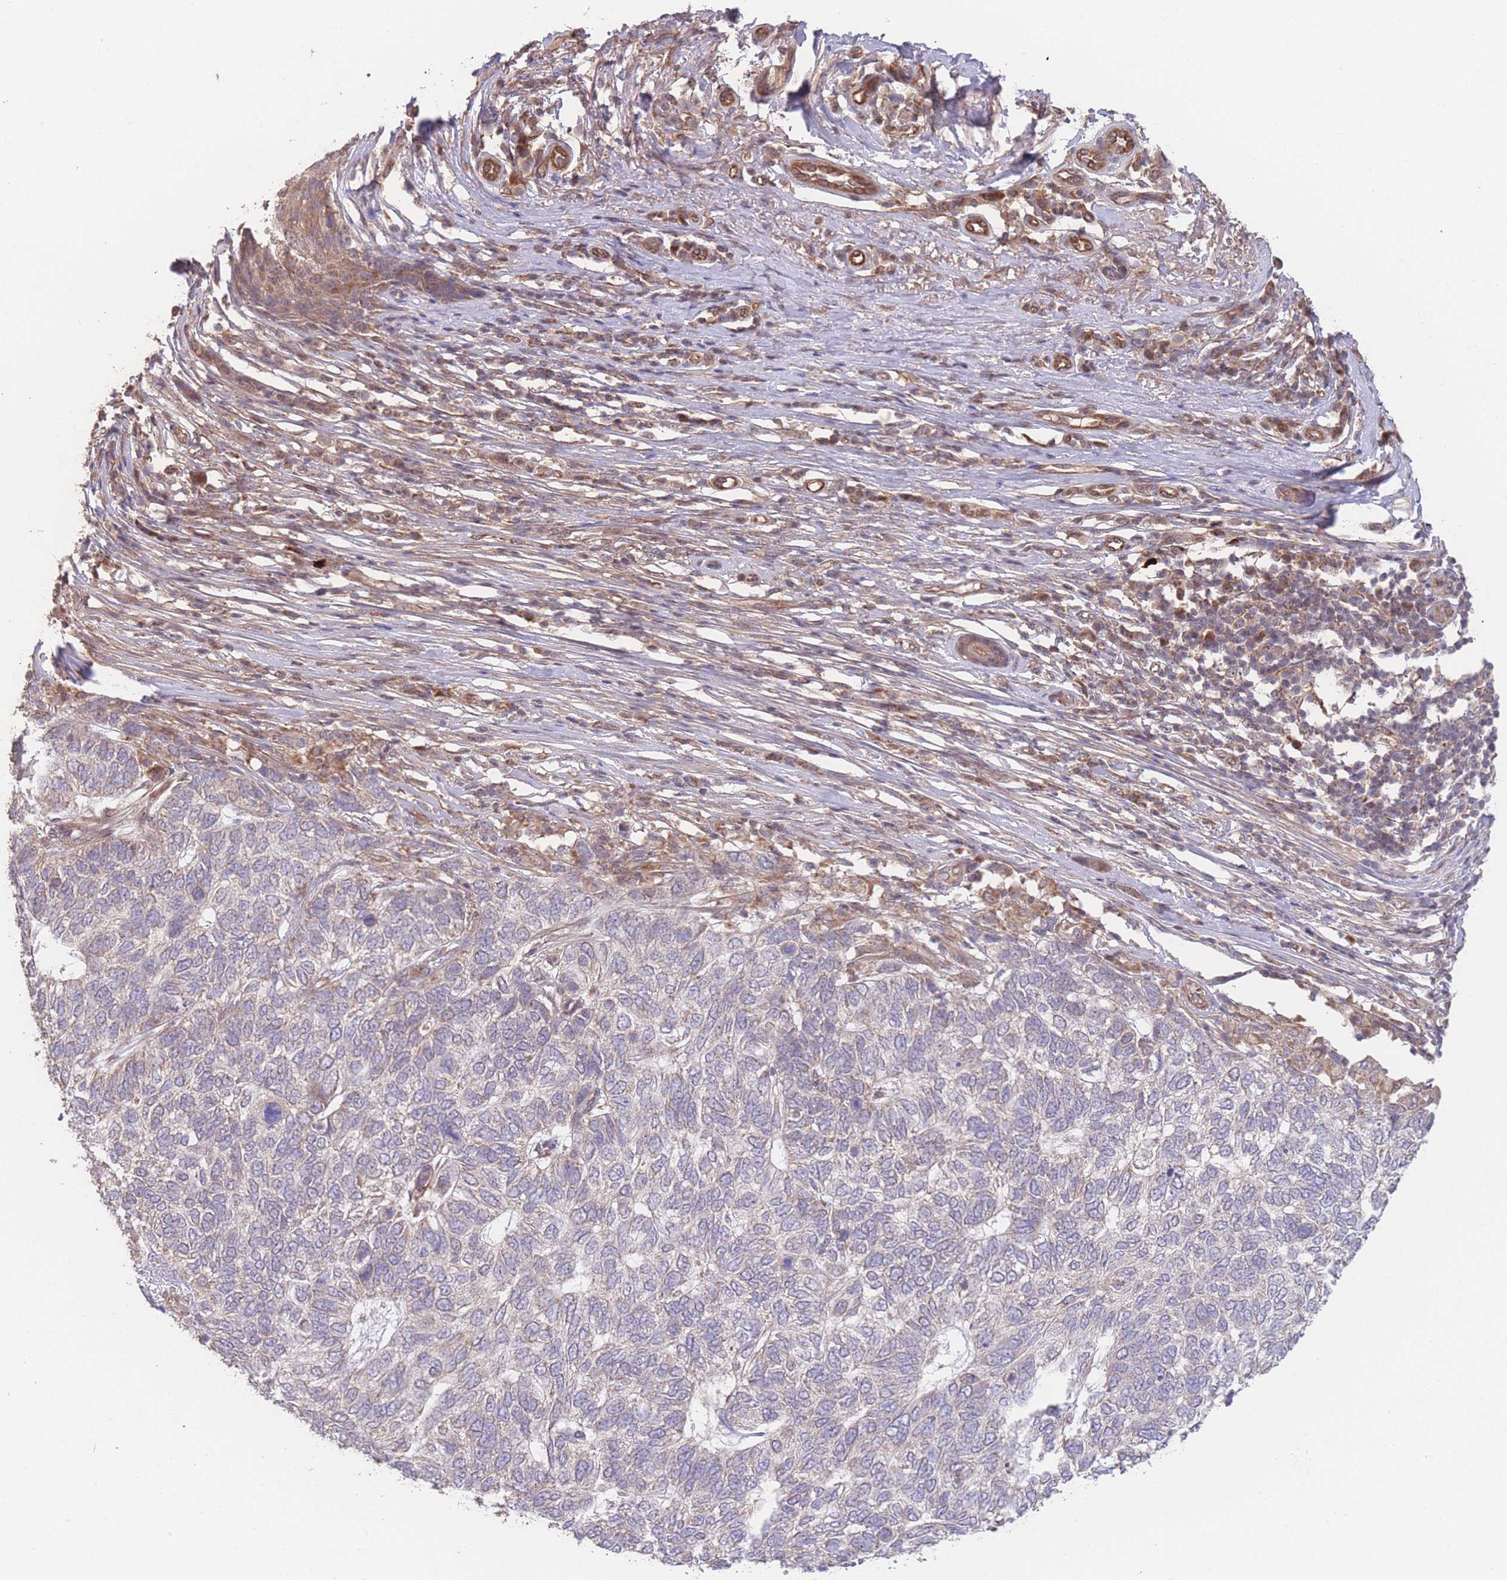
{"staining": {"intensity": "negative", "quantity": "none", "location": "none"}, "tissue": "skin cancer", "cell_type": "Tumor cells", "image_type": "cancer", "snomed": [{"axis": "morphology", "description": "Basal cell carcinoma"}, {"axis": "topography", "description": "Skin"}], "caption": "This histopathology image is of basal cell carcinoma (skin) stained with immunohistochemistry to label a protein in brown with the nuclei are counter-stained blue. There is no positivity in tumor cells.", "gene": "PXMP4", "patient": {"sex": "female", "age": 65}}